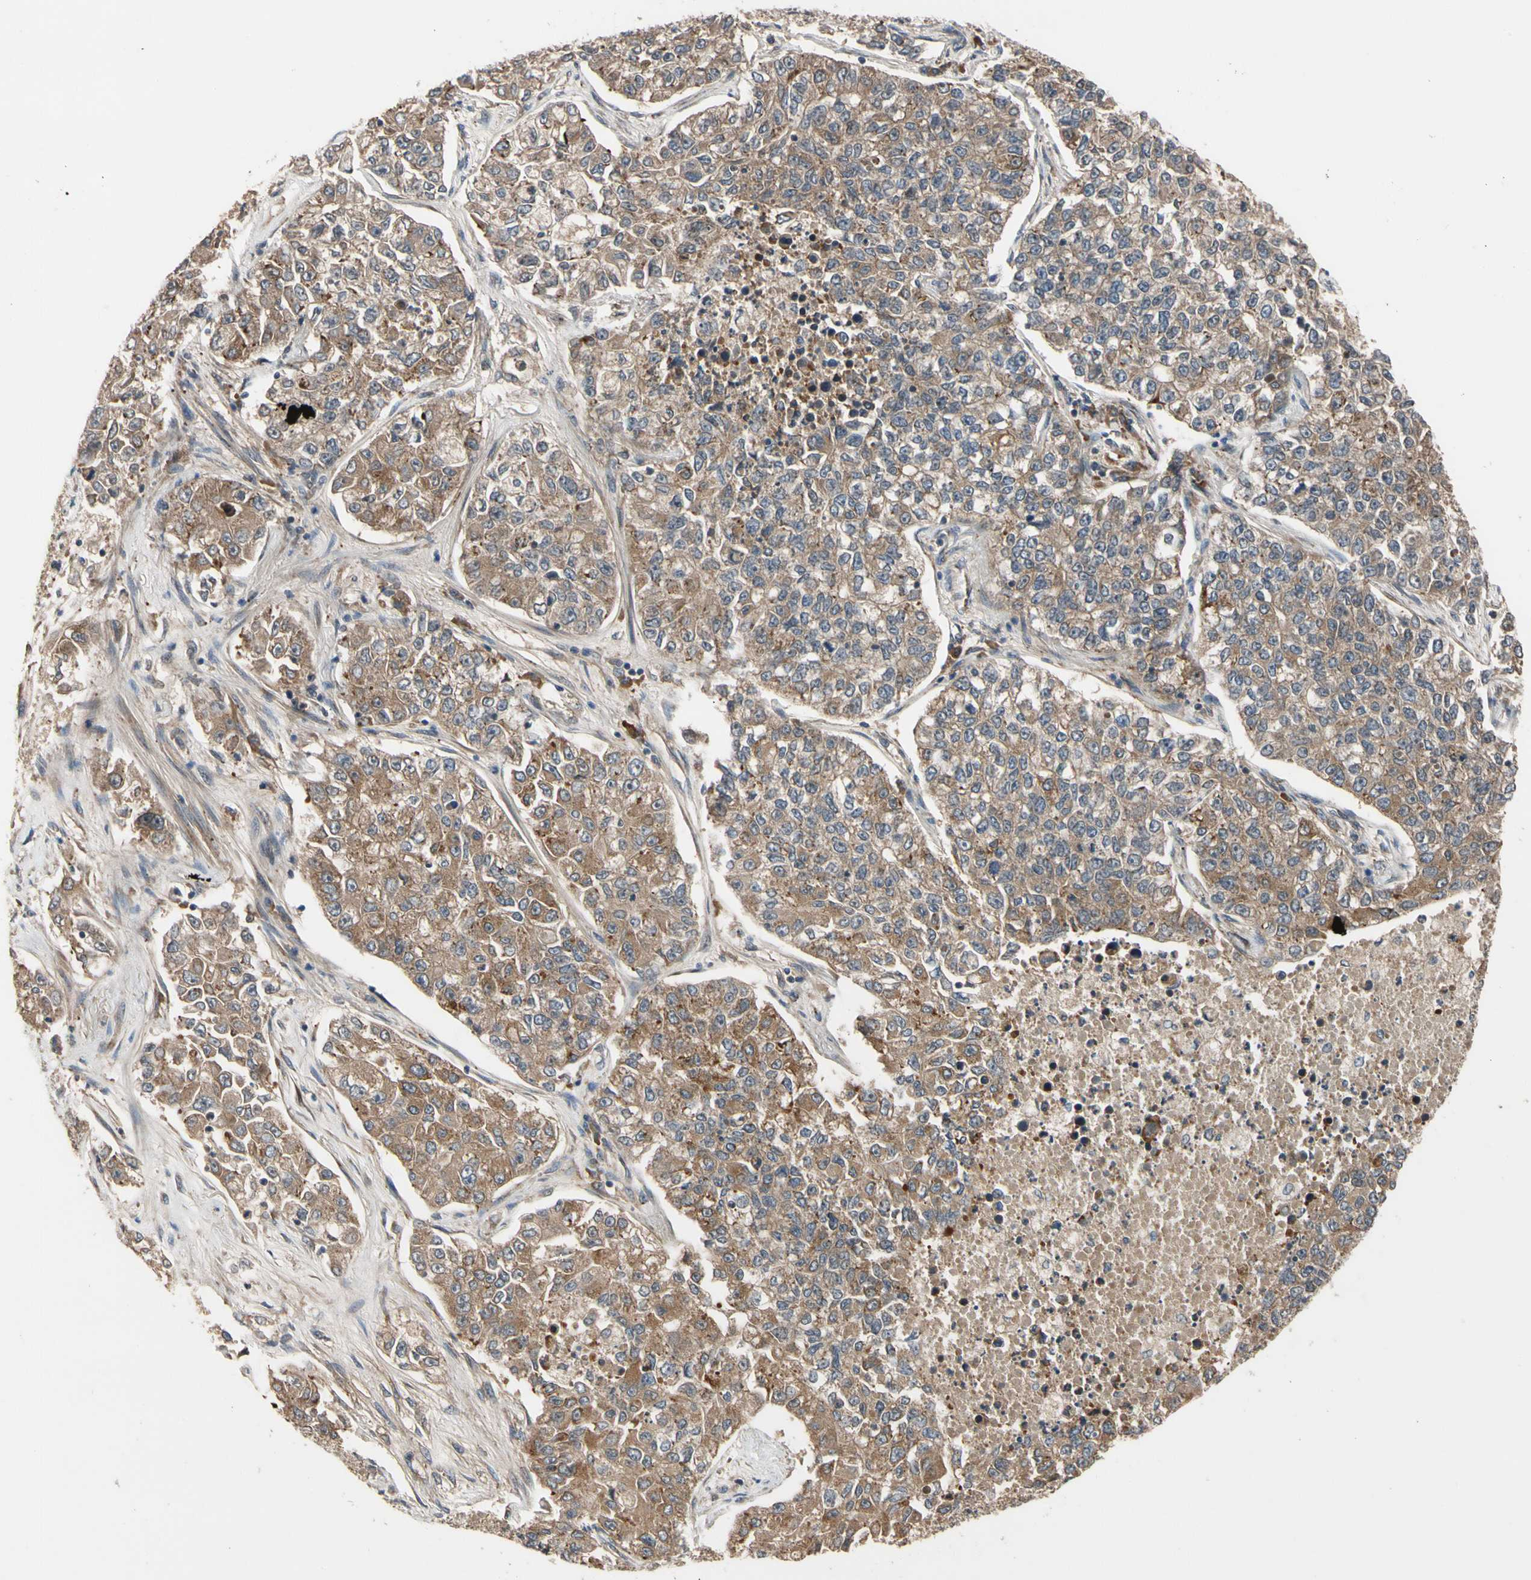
{"staining": {"intensity": "moderate", "quantity": ">75%", "location": "cytoplasmic/membranous"}, "tissue": "lung cancer", "cell_type": "Tumor cells", "image_type": "cancer", "snomed": [{"axis": "morphology", "description": "Adenocarcinoma, NOS"}, {"axis": "topography", "description": "Lung"}], "caption": "Immunohistochemical staining of human lung cancer (adenocarcinoma) displays medium levels of moderate cytoplasmic/membranous positivity in about >75% of tumor cells. (DAB = brown stain, brightfield microscopy at high magnification).", "gene": "CYTIP", "patient": {"sex": "male", "age": 49}}